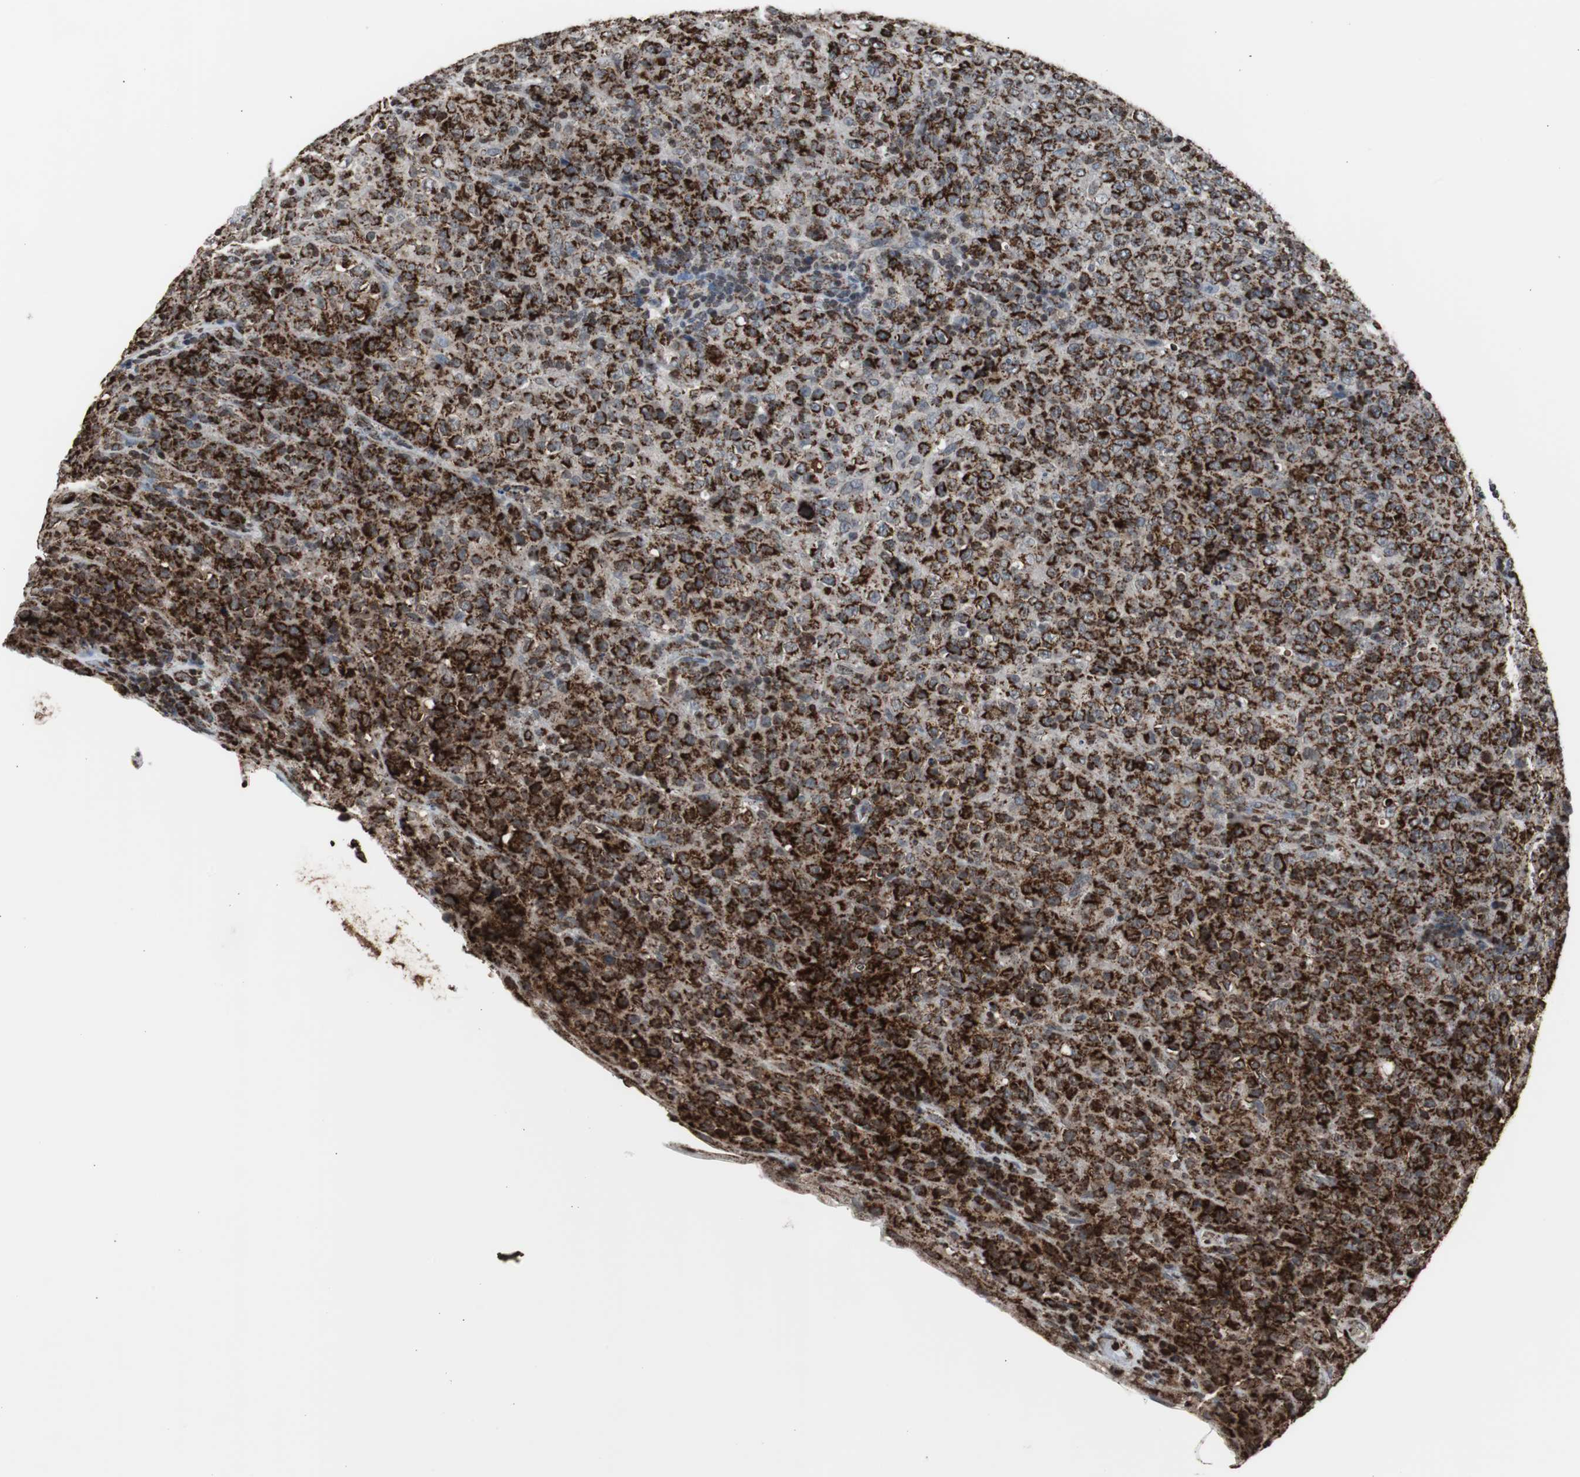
{"staining": {"intensity": "strong", "quantity": ">75%", "location": "cytoplasmic/membranous"}, "tissue": "lymphoma", "cell_type": "Tumor cells", "image_type": "cancer", "snomed": [{"axis": "morphology", "description": "Malignant lymphoma, non-Hodgkin's type, High grade"}, {"axis": "topography", "description": "Tonsil"}], "caption": "This is an image of immunohistochemistry (IHC) staining of high-grade malignant lymphoma, non-Hodgkin's type, which shows strong positivity in the cytoplasmic/membranous of tumor cells.", "gene": "HSPA9", "patient": {"sex": "female", "age": 36}}